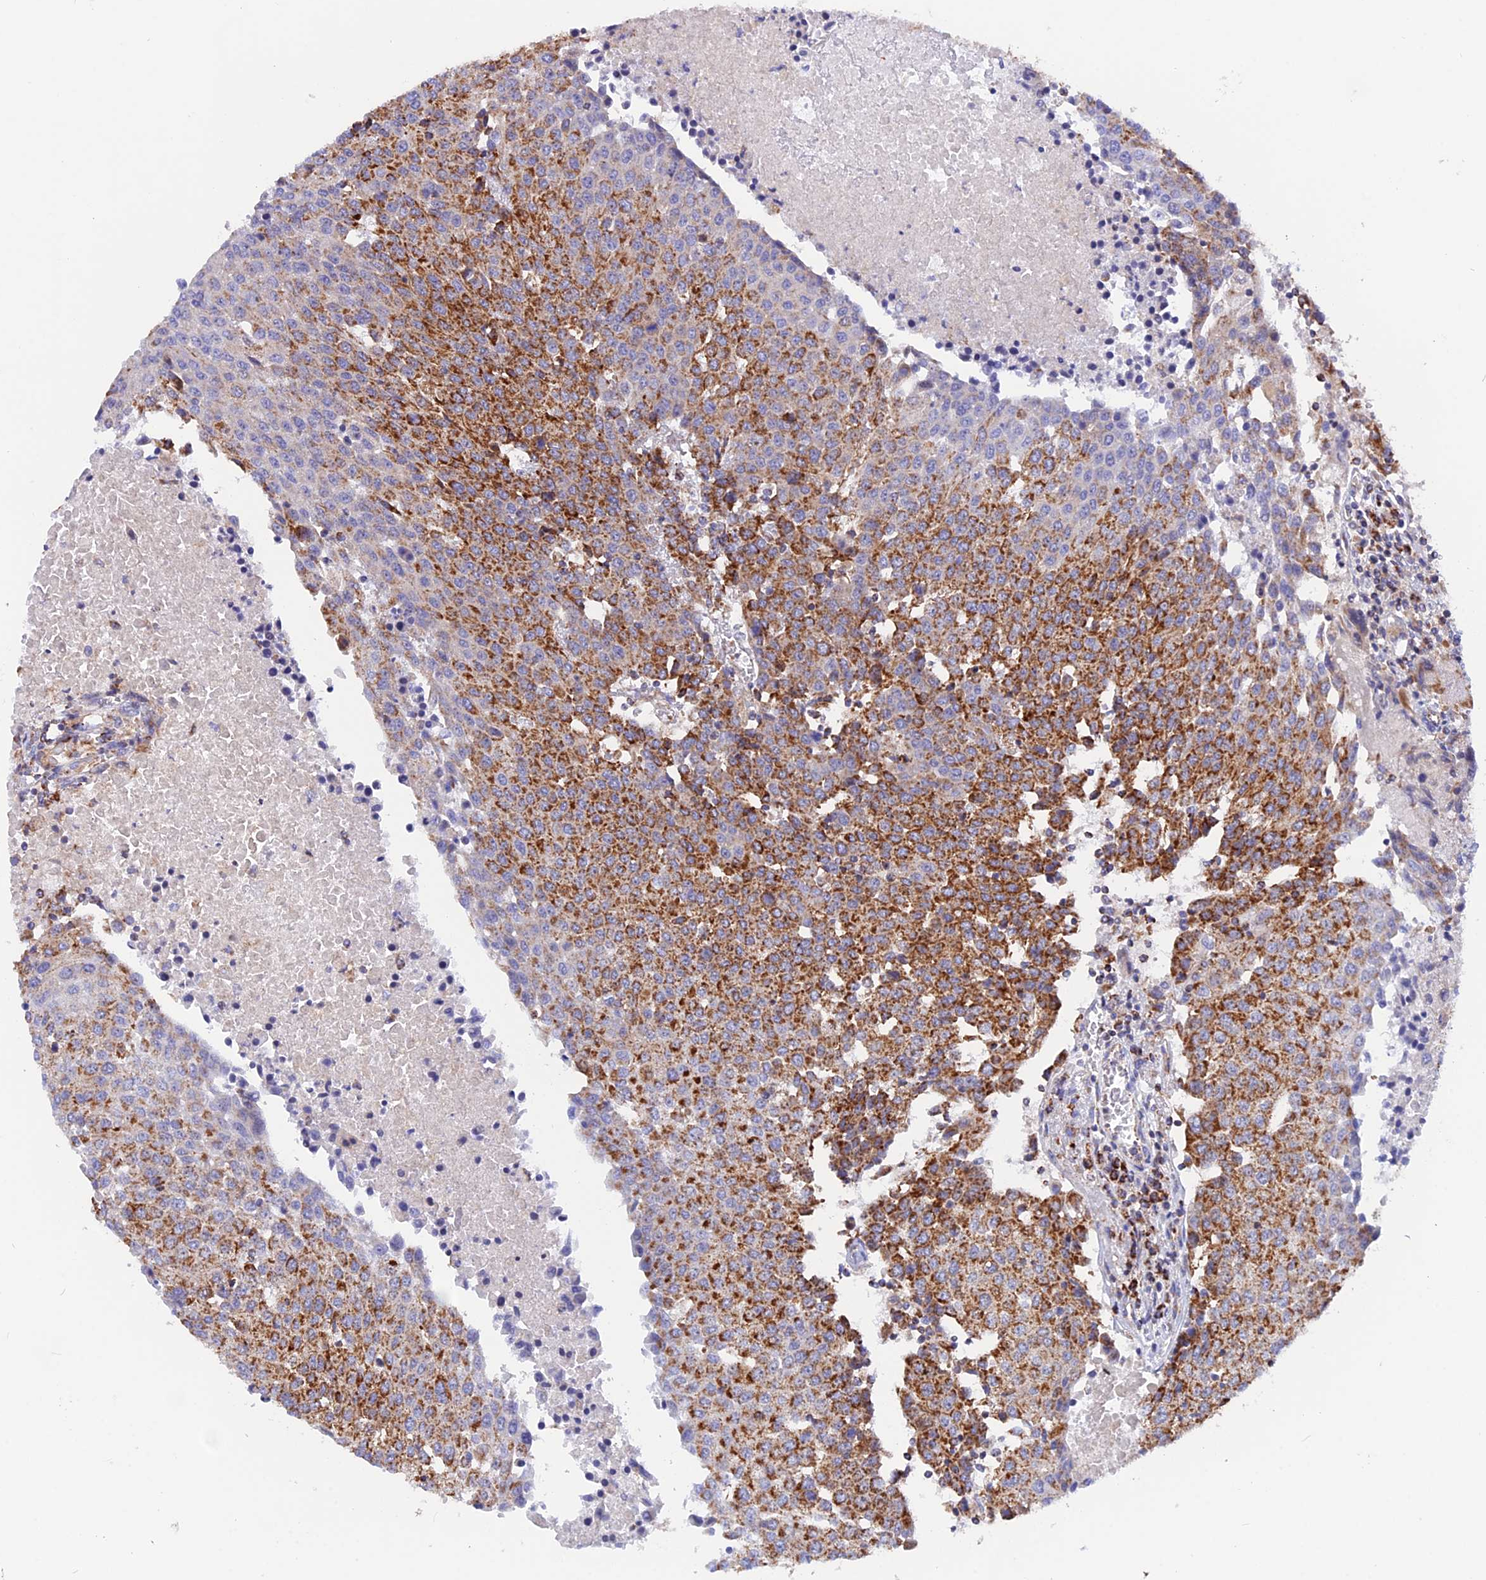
{"staining": {"intensity": "strong", "quantity": ">75%", "location": "cytoplasmic/membranous"}, "tissue": "urothelial cancer", "cell_type": "Tumor cells", "image_type": "cancer", "snomed": [{"axis": "morphology", "description": "Urothelial carcinoma, High grade"}, {"axis": "topography", "description": "Urinary bladder"}], "caption": "Strong cytoplasmic/membranous expression for a protein is appreciated in approximately >75% of tumor cells of urothelial cancer using IHC.", "gene": "GCDH", "patient": {"sex": "female", "age": 85}}